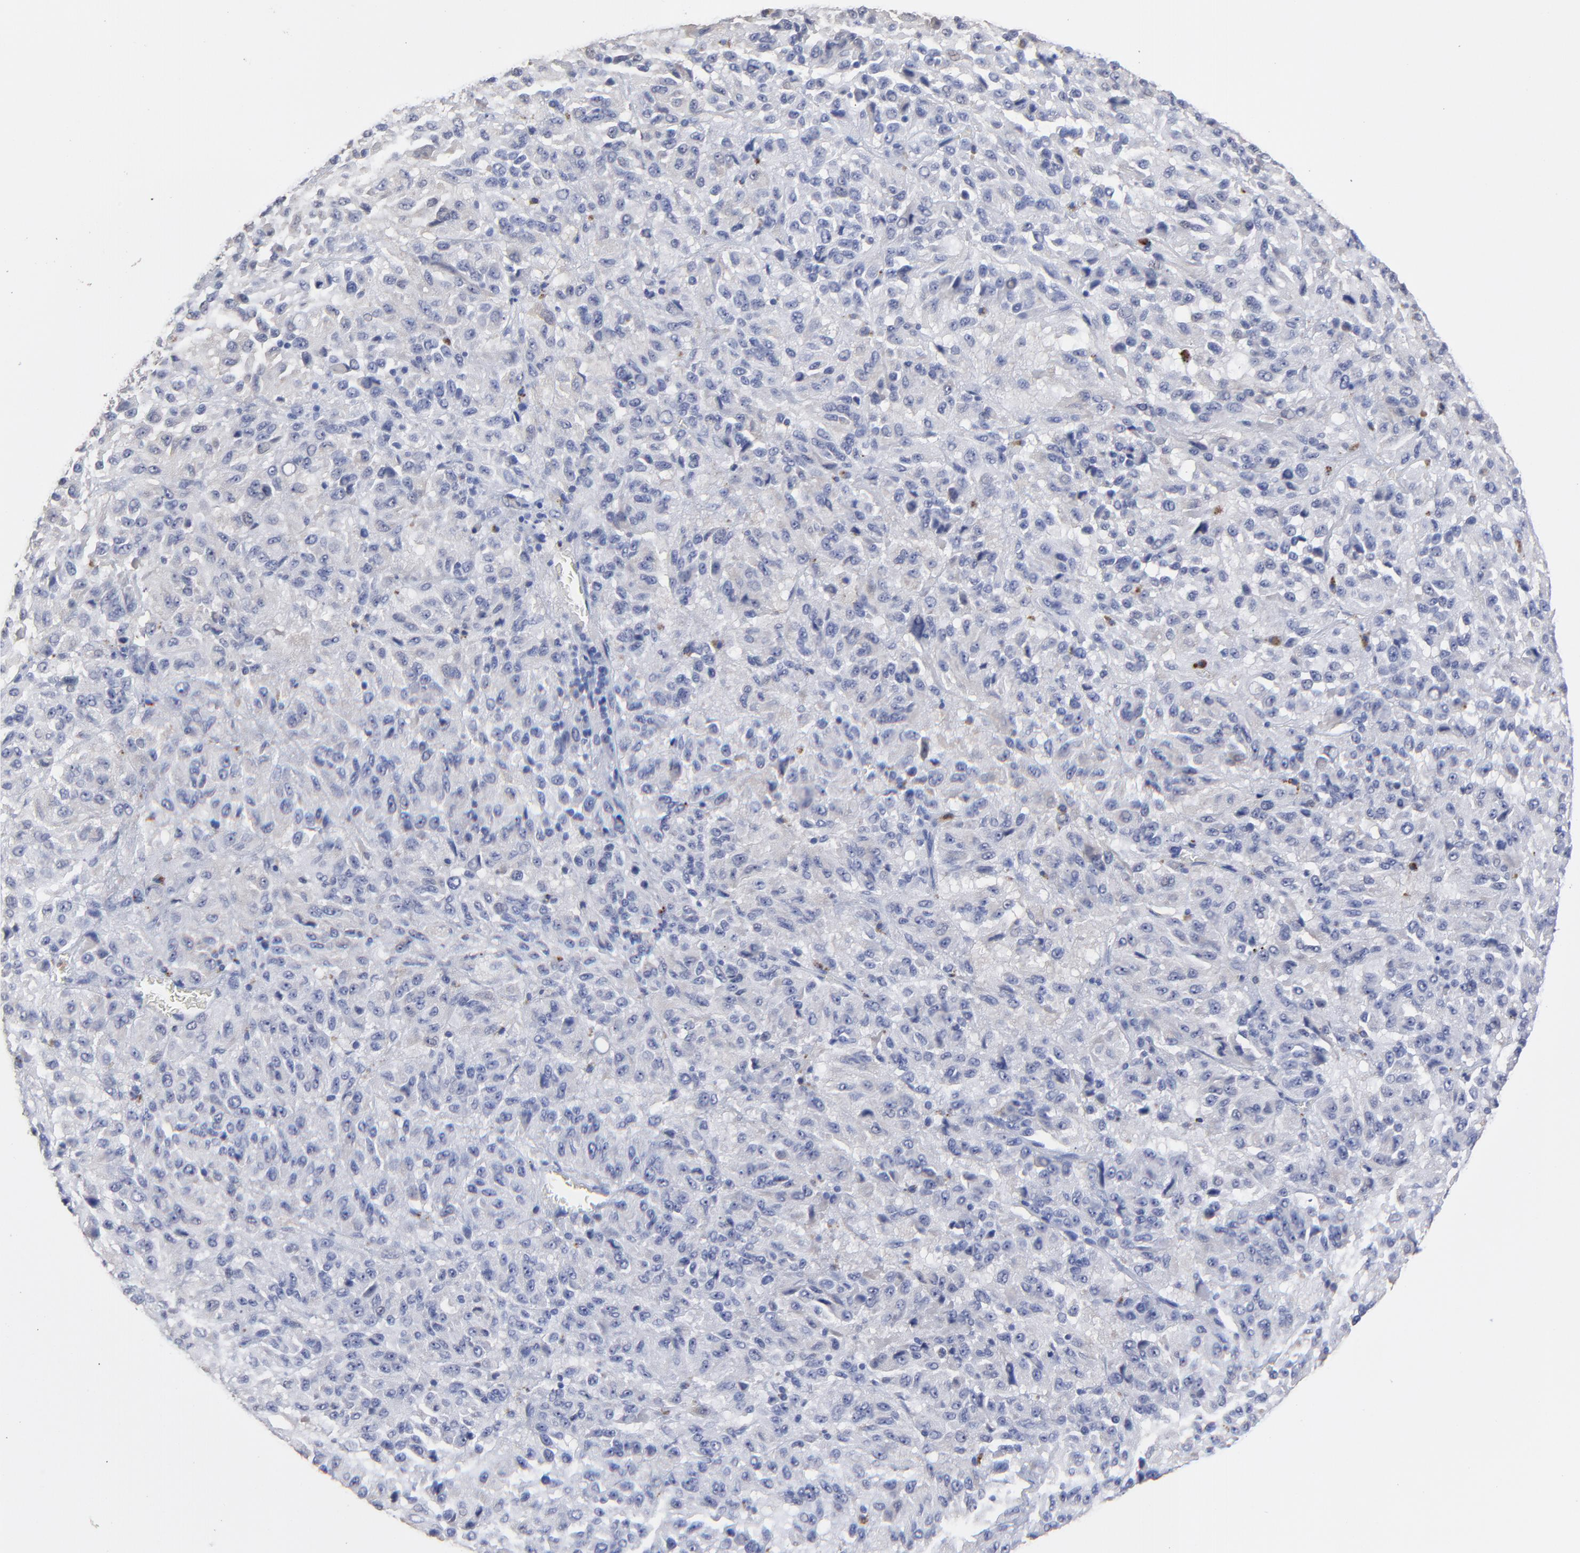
{"staining": {"intensity": "negative", "quantity": "none", "location": "none"}, "tissue": "melanoma", "cell_type": "Tumor cells", "image_type": "cancer", "snomed": [{"axis": "morphology", "description": "Malignant melanoma, Metastatic site"}, {"axis": "topography", "description": "Lung"}], "caption": "Protein analysis of melanoma reveals no significant positivity in tumor cells.", "gene": "SMARCA1", "patient": {"sex": "male", "age": 64}}